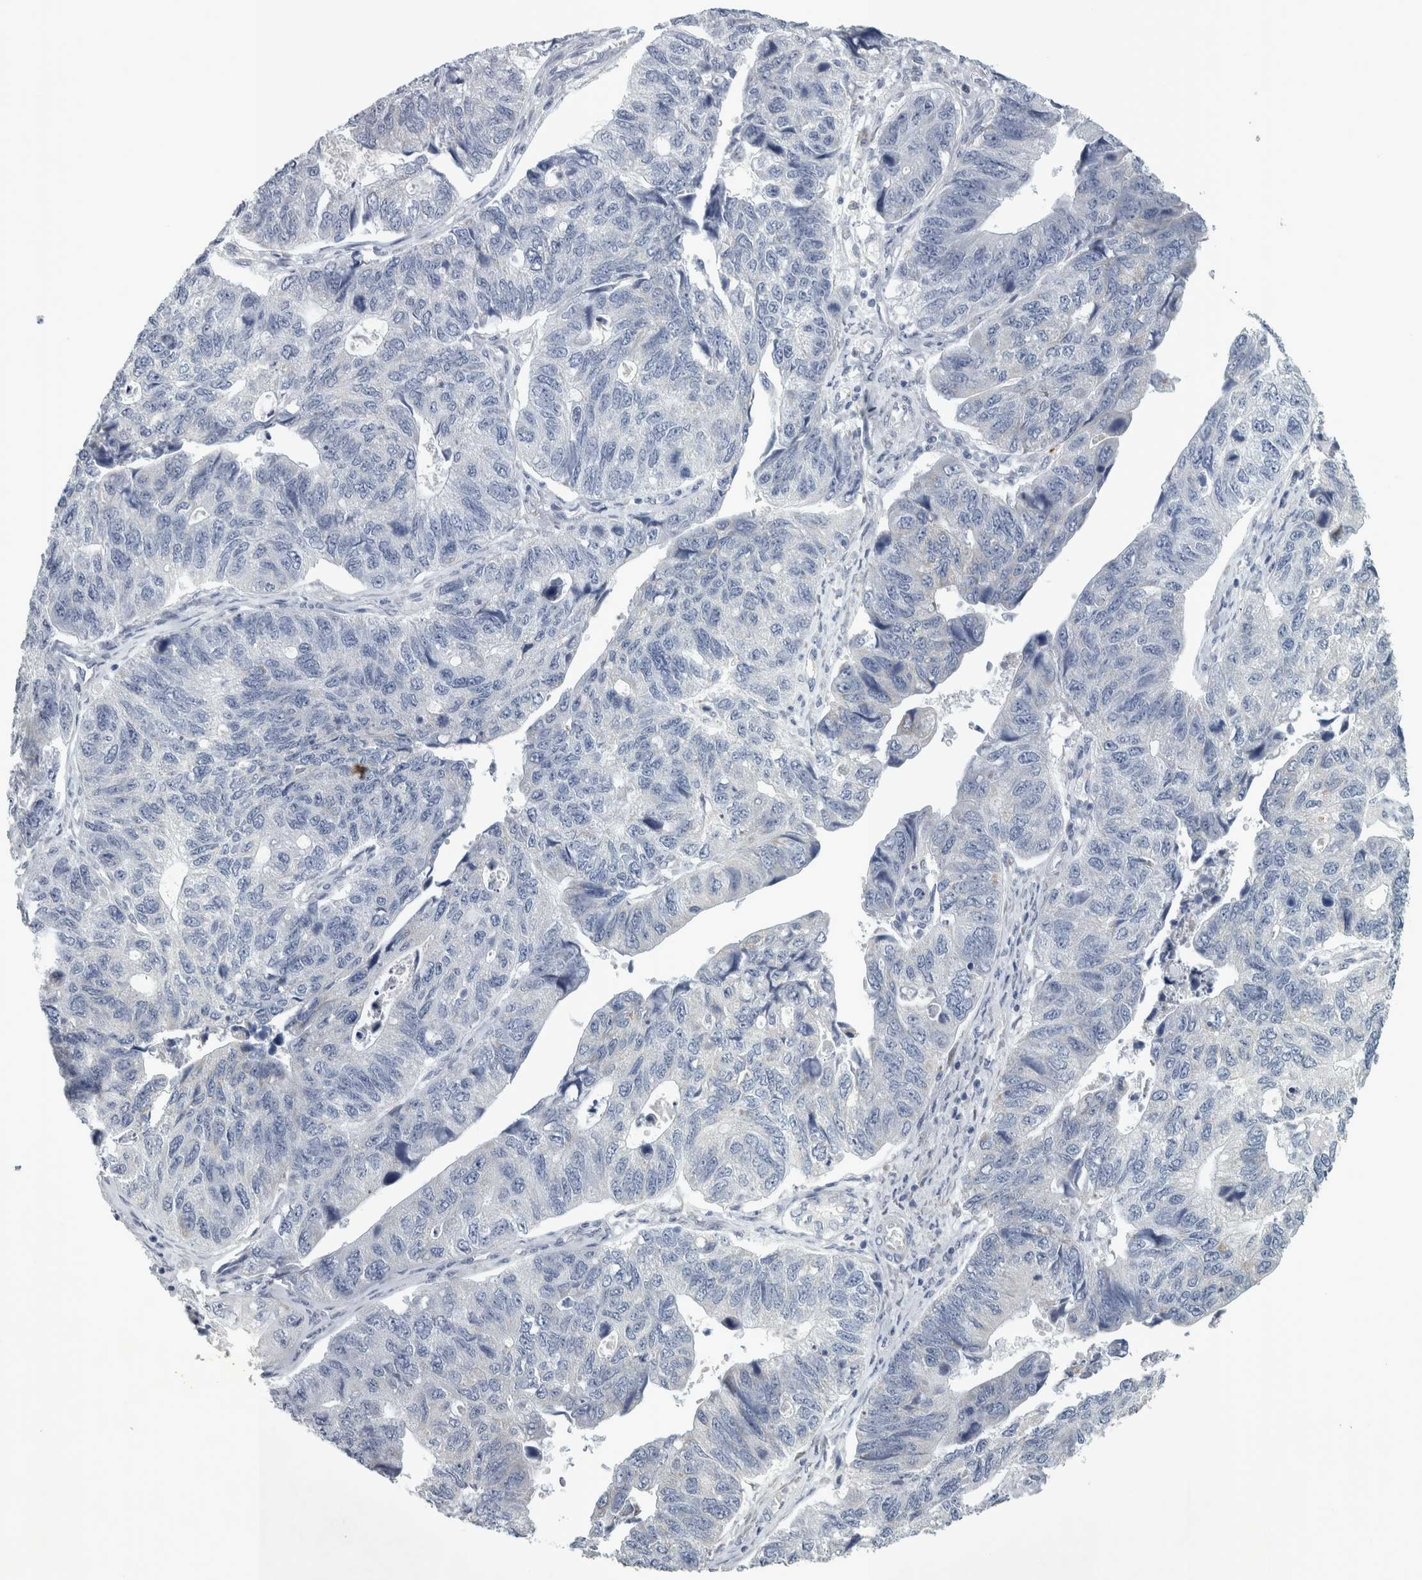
{"staining": {"intensity": "negative", "quantity": "none", "location": "none"}, "tissue": "stomach cancer", "cell_type": "Tumor cells", "image_type": "cancer", "snomed": [{"axis": "morphology", "description": "Adenocarcinoma, NOS"}, {"axis": "topography", "description": "Stomach"}], "caption": "IHC micrograph of neoplastic tissue: human stomach cancer stained with DAB (3,3'-diaminobenzidine) exhibits no significant protein expression in tumor cells.", "gene": "FXYD7", "patient": {"sex": "male", "age": 59}}